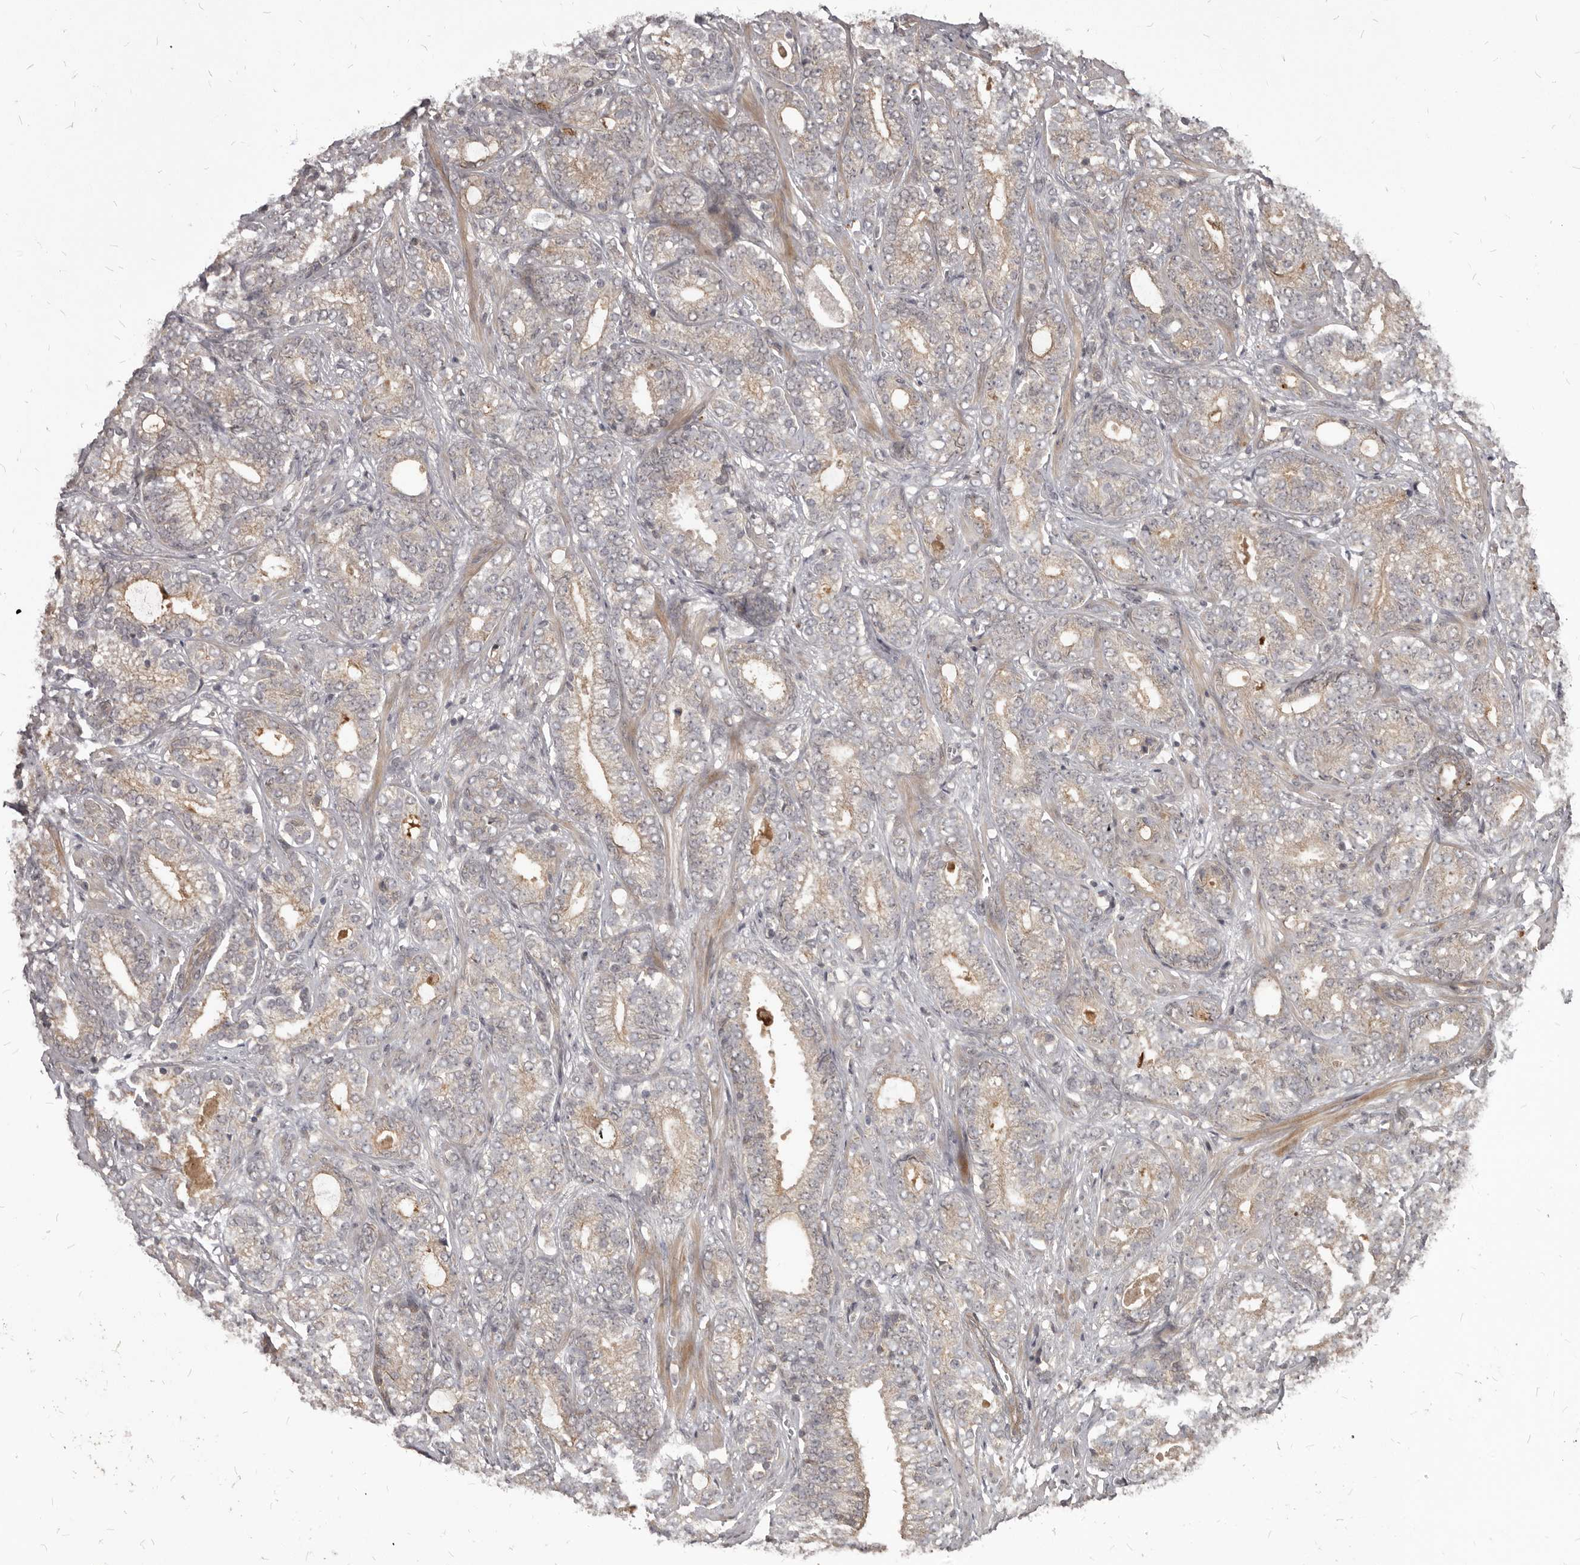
{"staining": {"intensity": "weak", "quantity": ">75%", "location": "cytoplasmic/membranous"}, "tissue": "prostate cancer", "cell_type": "Tumor cells", "image_type": "cancer", "snomed": [{"axis": "morphology", "description": "Adenocarcinoma, High grade"}, {"axis": "topography", "description": "Prostate and seminal vesicle, NOS"}], "caption": "An immunohistochemistry (IHC) micrograph of tumor tissue is shown. Protein staining in brown shows weak cytoplasmic/membranous positivity in prostate high-grade adenocarcinoma within tumor cells.", "gene": "GABPB2", "patient": {"sex": "male", "age": 67}}